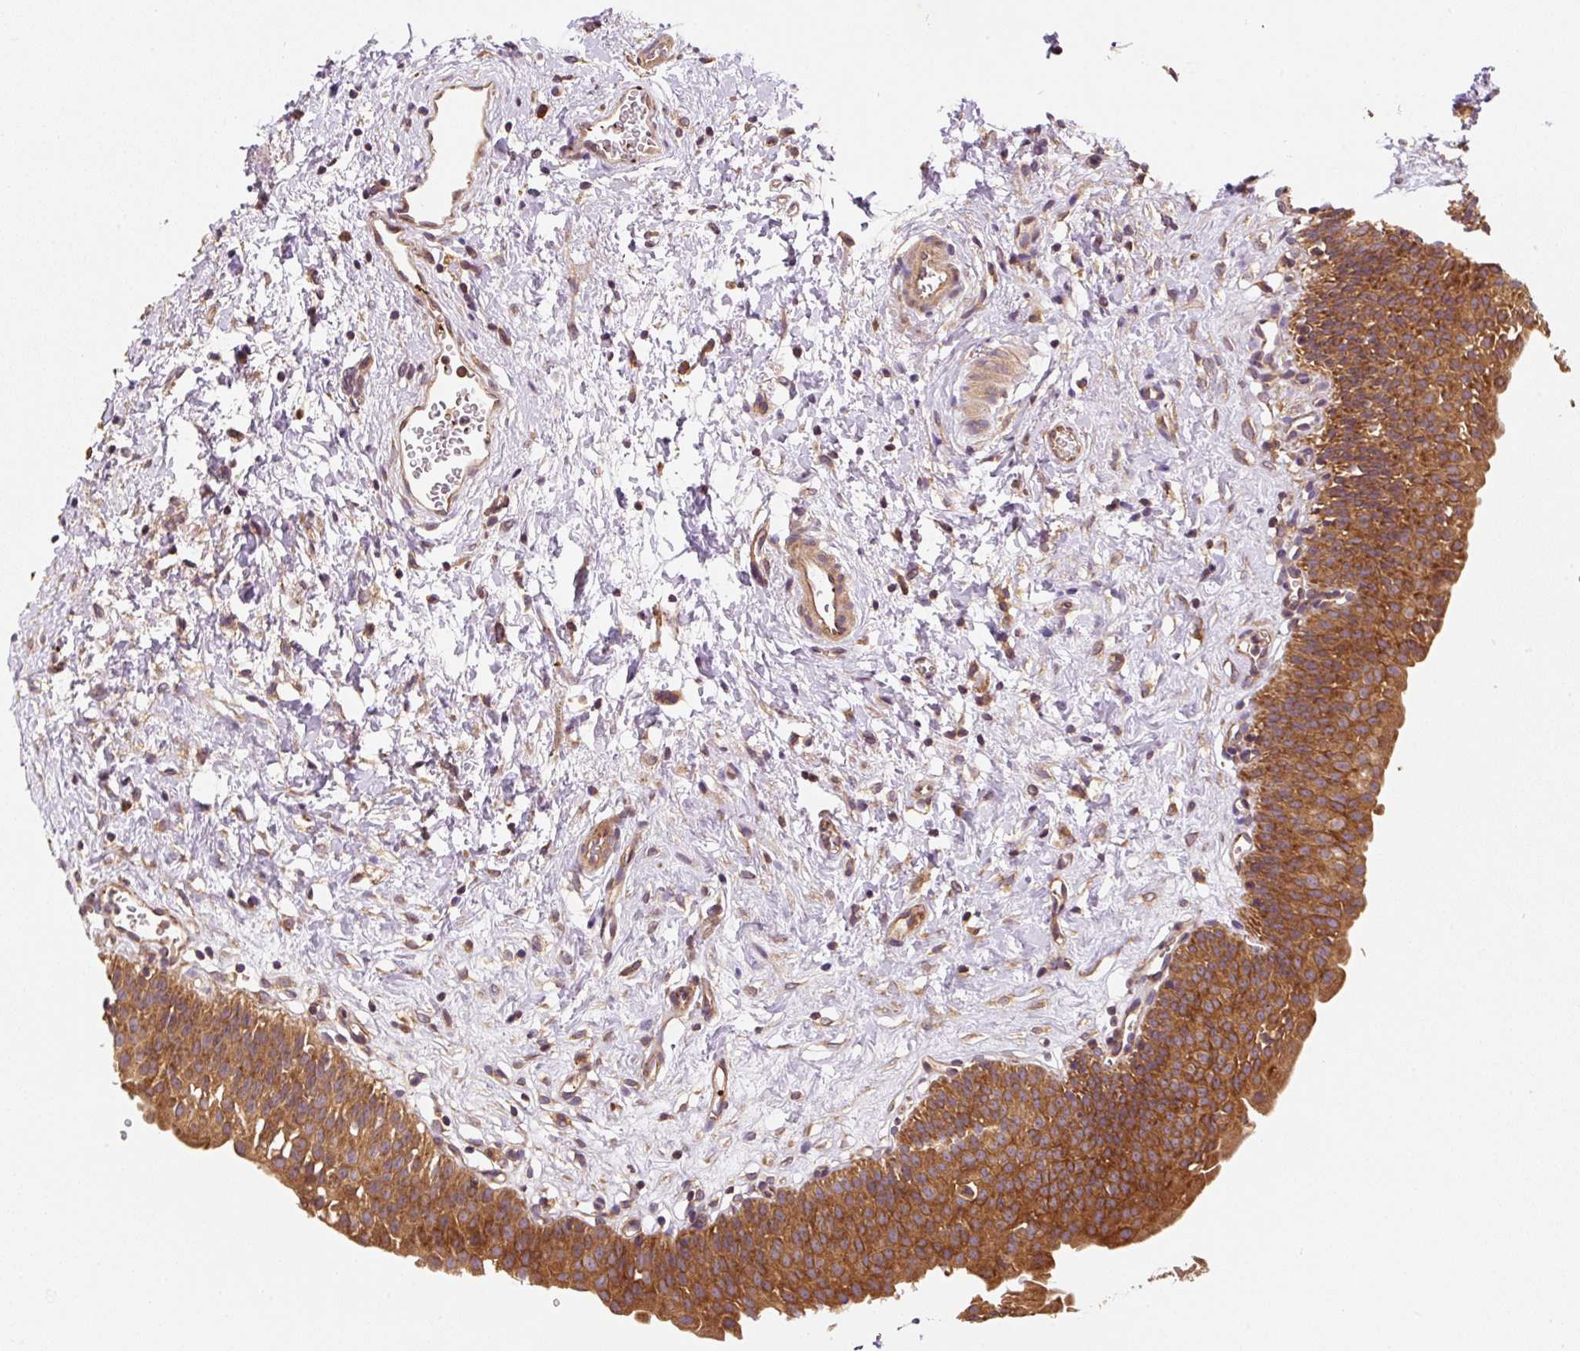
{"staining": {"intensity": "strong", "quantity": ">75%", "location": "cytoplasmic/membranous"}, "tissue": "urinary bladder", "cell_type": "Urothelial cells", "image_type": "normal", "snomed": [{"axis": "morphology", "description": "Normal tissue, NOS"}, {"axis": "topography", "description": "Urinary bladder"}], "caption": "DAB immunohistochemical staining of normal human urinary bladder shows strong cytoplasmic/membranous protein positivity in approximately >75% of urothelial cells.", "gene": "EIF2S2", "patient": {"sex": "male", "age": 51}}